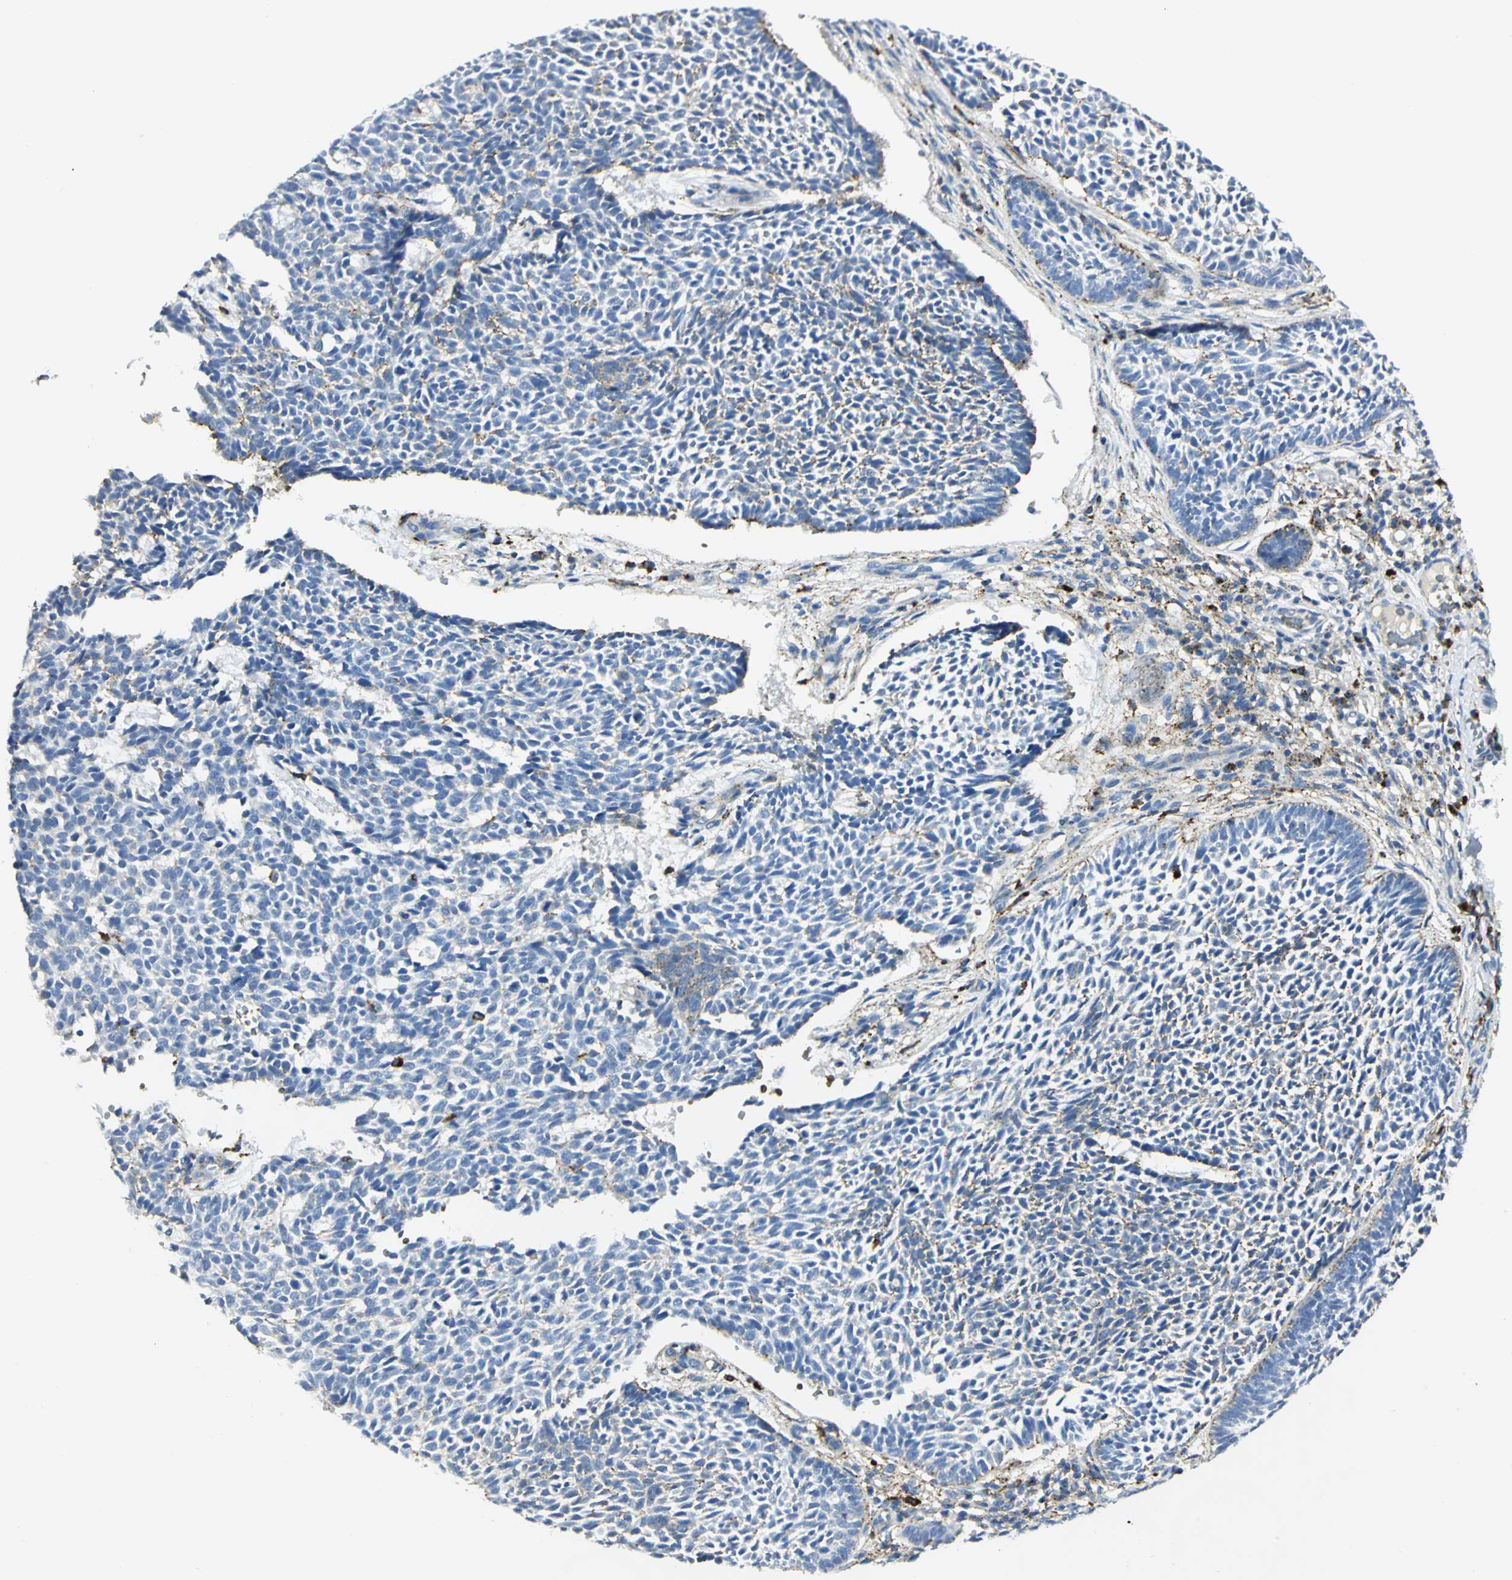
{"staining": {"intensity": "negative", "quantity": "none", "location": "none"}, "tissue": "skin cancer", "cell_type": "Tumor cells", "image_type": "cancer", "snomed": [{"axis": "morphology", "description": "Normal tissue, NOS"}, {"axis": "morphology", "description": "Basal cell carcinoma"}, {"axis": "topography", "description": "Skin"}], "caption": "A high-resolution micrograph shows immunohistochemistry (IHC) staining of basal cell carcinoma (skin), which shows no significant staining in tumor cells. The staining was performed using DAB (3,3'-diaminobenzidine) to visualize the protein expression in brown, while the nuclei were stained in blue with hematoxylin (Magnification: 20x).", "gene": "ARSA", "patient": {"sex": "male", "age": 87}}